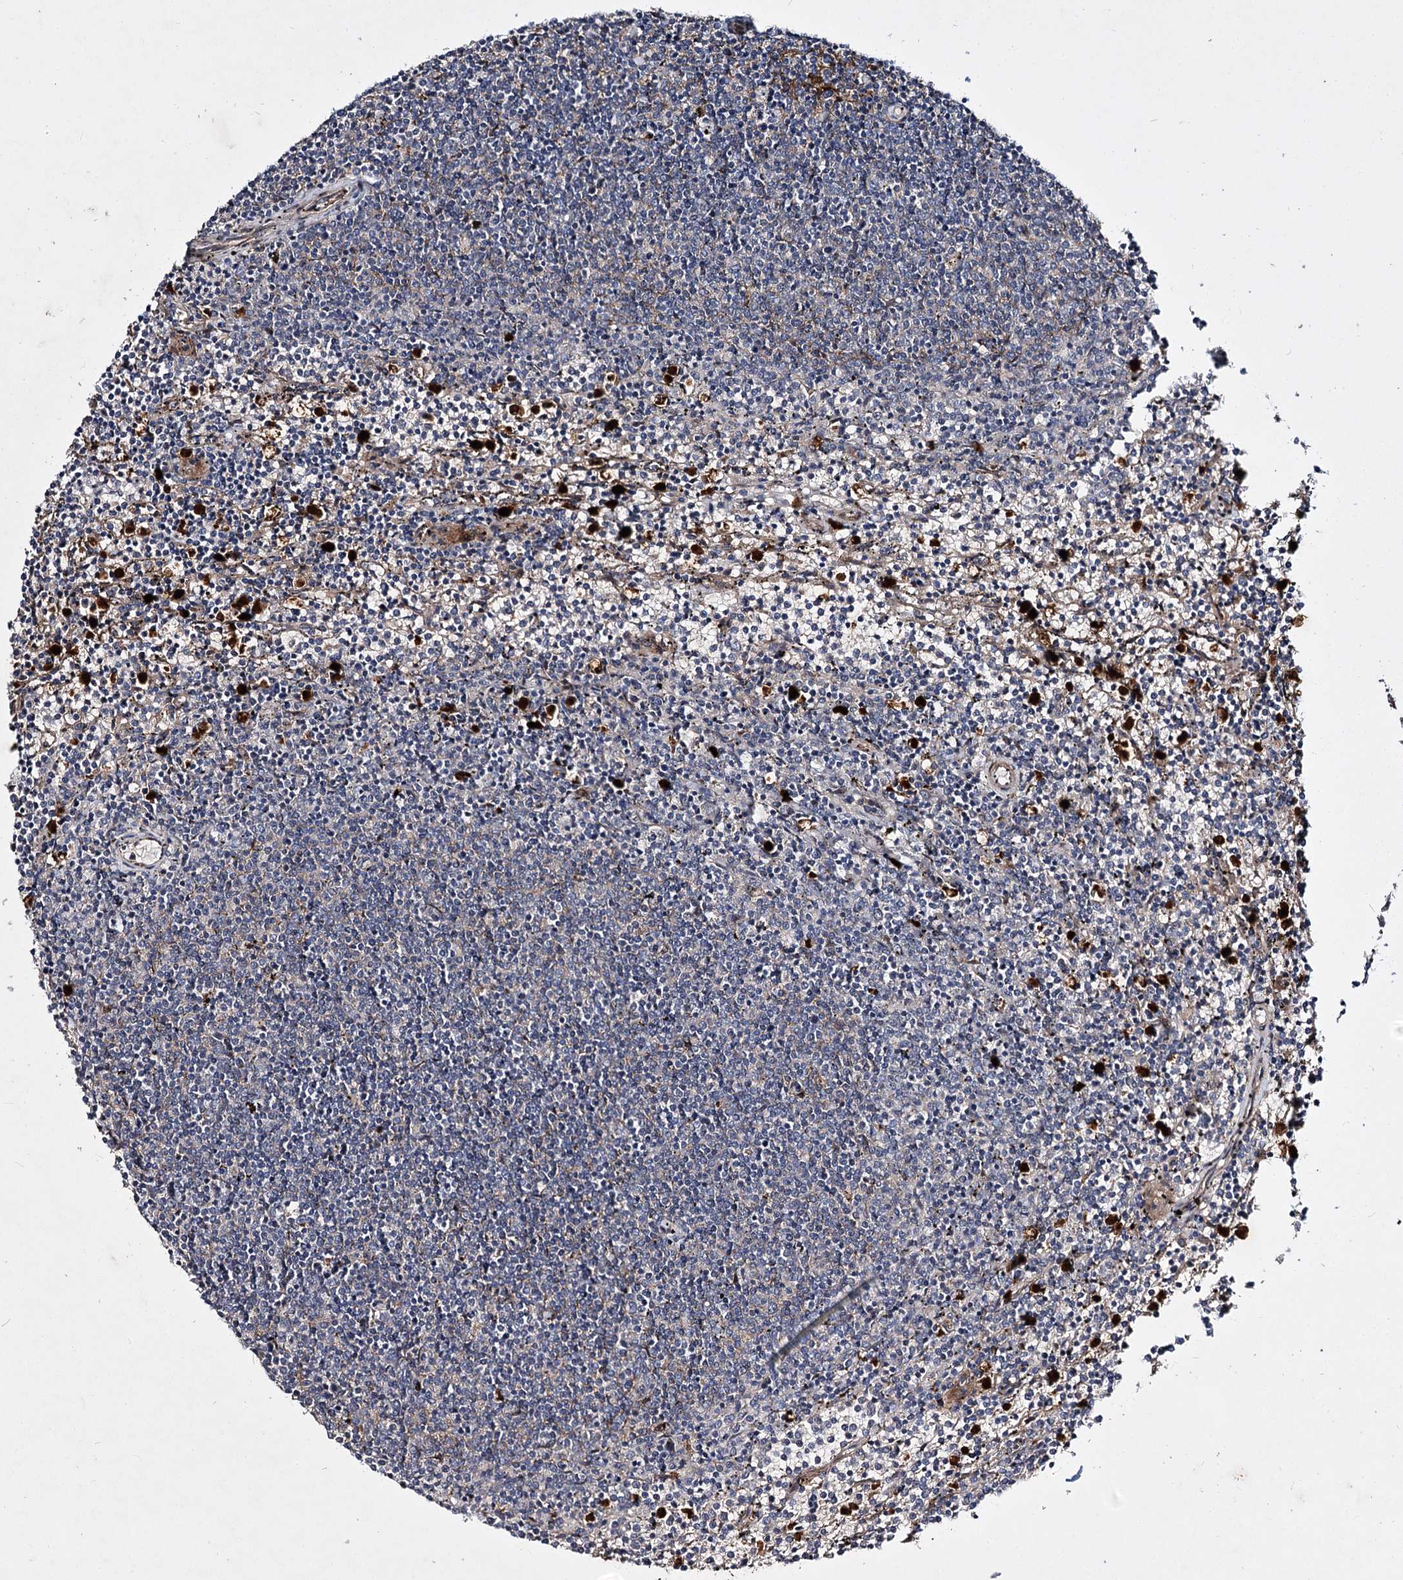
{"staining": {"intensity": "negative", "quantity": "none", "location": "none"}, "tissue": "lymphoma", "cell_type": "Tumor cells", "image_type": "cancer", "snomed": [{"axis": "morphology", "description": "Malignant lymphoma, non-Hodgkin's type, Low grade"}, {"axis": "topography", "description": "Spleen"}], "caption": "Immunohistochemistry (IHC) micrograph of neoplastic tissue: lymphoma stained with DAB exhibits no significant protein expression in tumor cells. (Brightfield microscopy of DAB (3,3'-diaminobenzidine) immunohistochemistry at high magnification).", "gene": "MINDY3", "patient": {"sex": "female", "age": 50}}